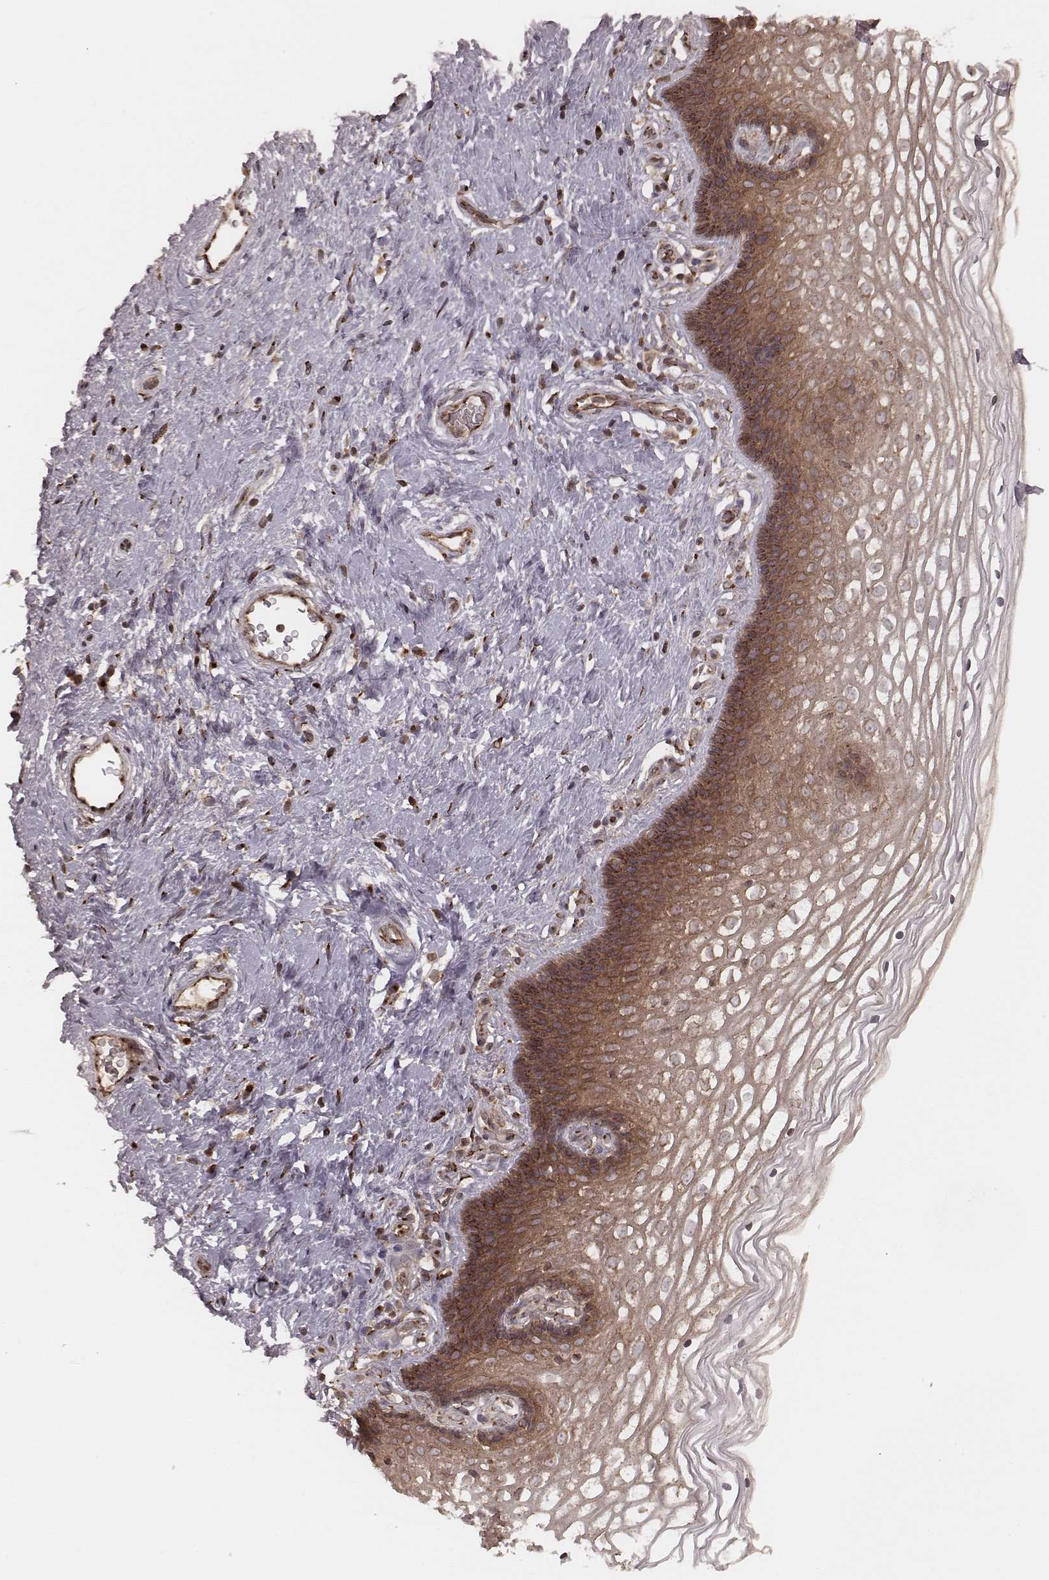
{"staining": {"intensity": "moderate", "quantity": ">75%", "location": "cytoplasmic/membranous"}, "tissue": "cervix", "cell_type": "Glandular cells", "image_type": "normal", "snomed": [{"axis": "morphology", "description": "Normal tissue, NOS"}, {"axis": "topography", "description": "Cervix"}], "caption": "Immunohistochemistry (IHC) of normal cervix reveals medium levels of moderate cytoplasmic/membranous expression in approximately >75% of glandular cells.", "gene": "MYO19", "patient": {"sex": "female", "age": 34}}